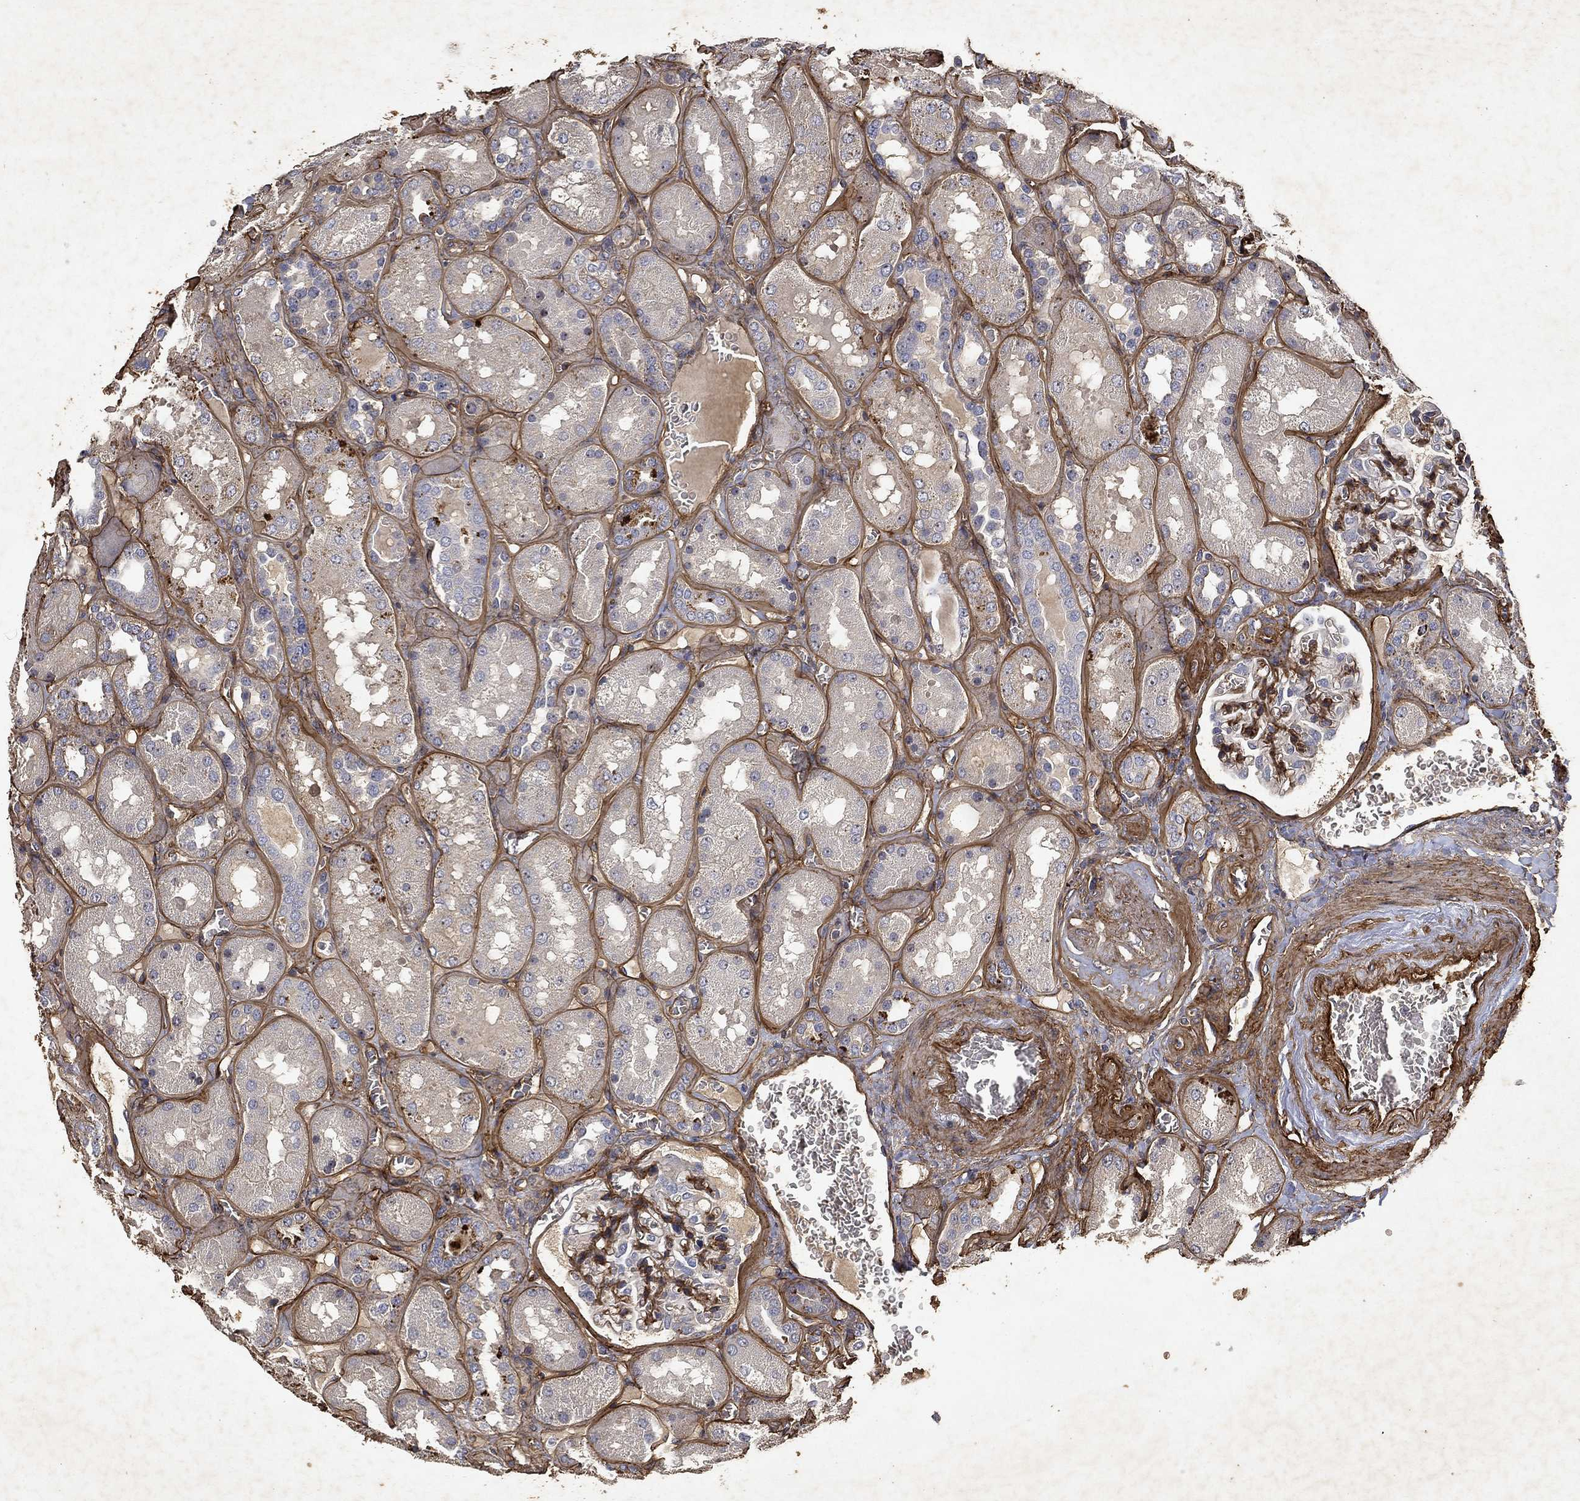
{"staining": {"intensity": "strong", "quantity": "<25%", "location": "cytoplasmic/membranous"}, "tissue": "kidney", "cell_type": "Cells in glomeruli", "image_type": "normal", "snomed": [{"axis": "morphology", "description": "Normal tissue, NOS"}, {"axis": "topography", "description": "Kidney"}], "caption": "IHC micrograph of normal kidney: human kidney stained using immunohistochemistry (IHC) reveals medium levels of strong protein expression localized specifically in the cytoplasmic/membranous of cells in glomeruli, appearing as a cytoplasmic/membranous brown color.", "gene": "COL4A2", "patient": {"sex": "male", "age": 73}}